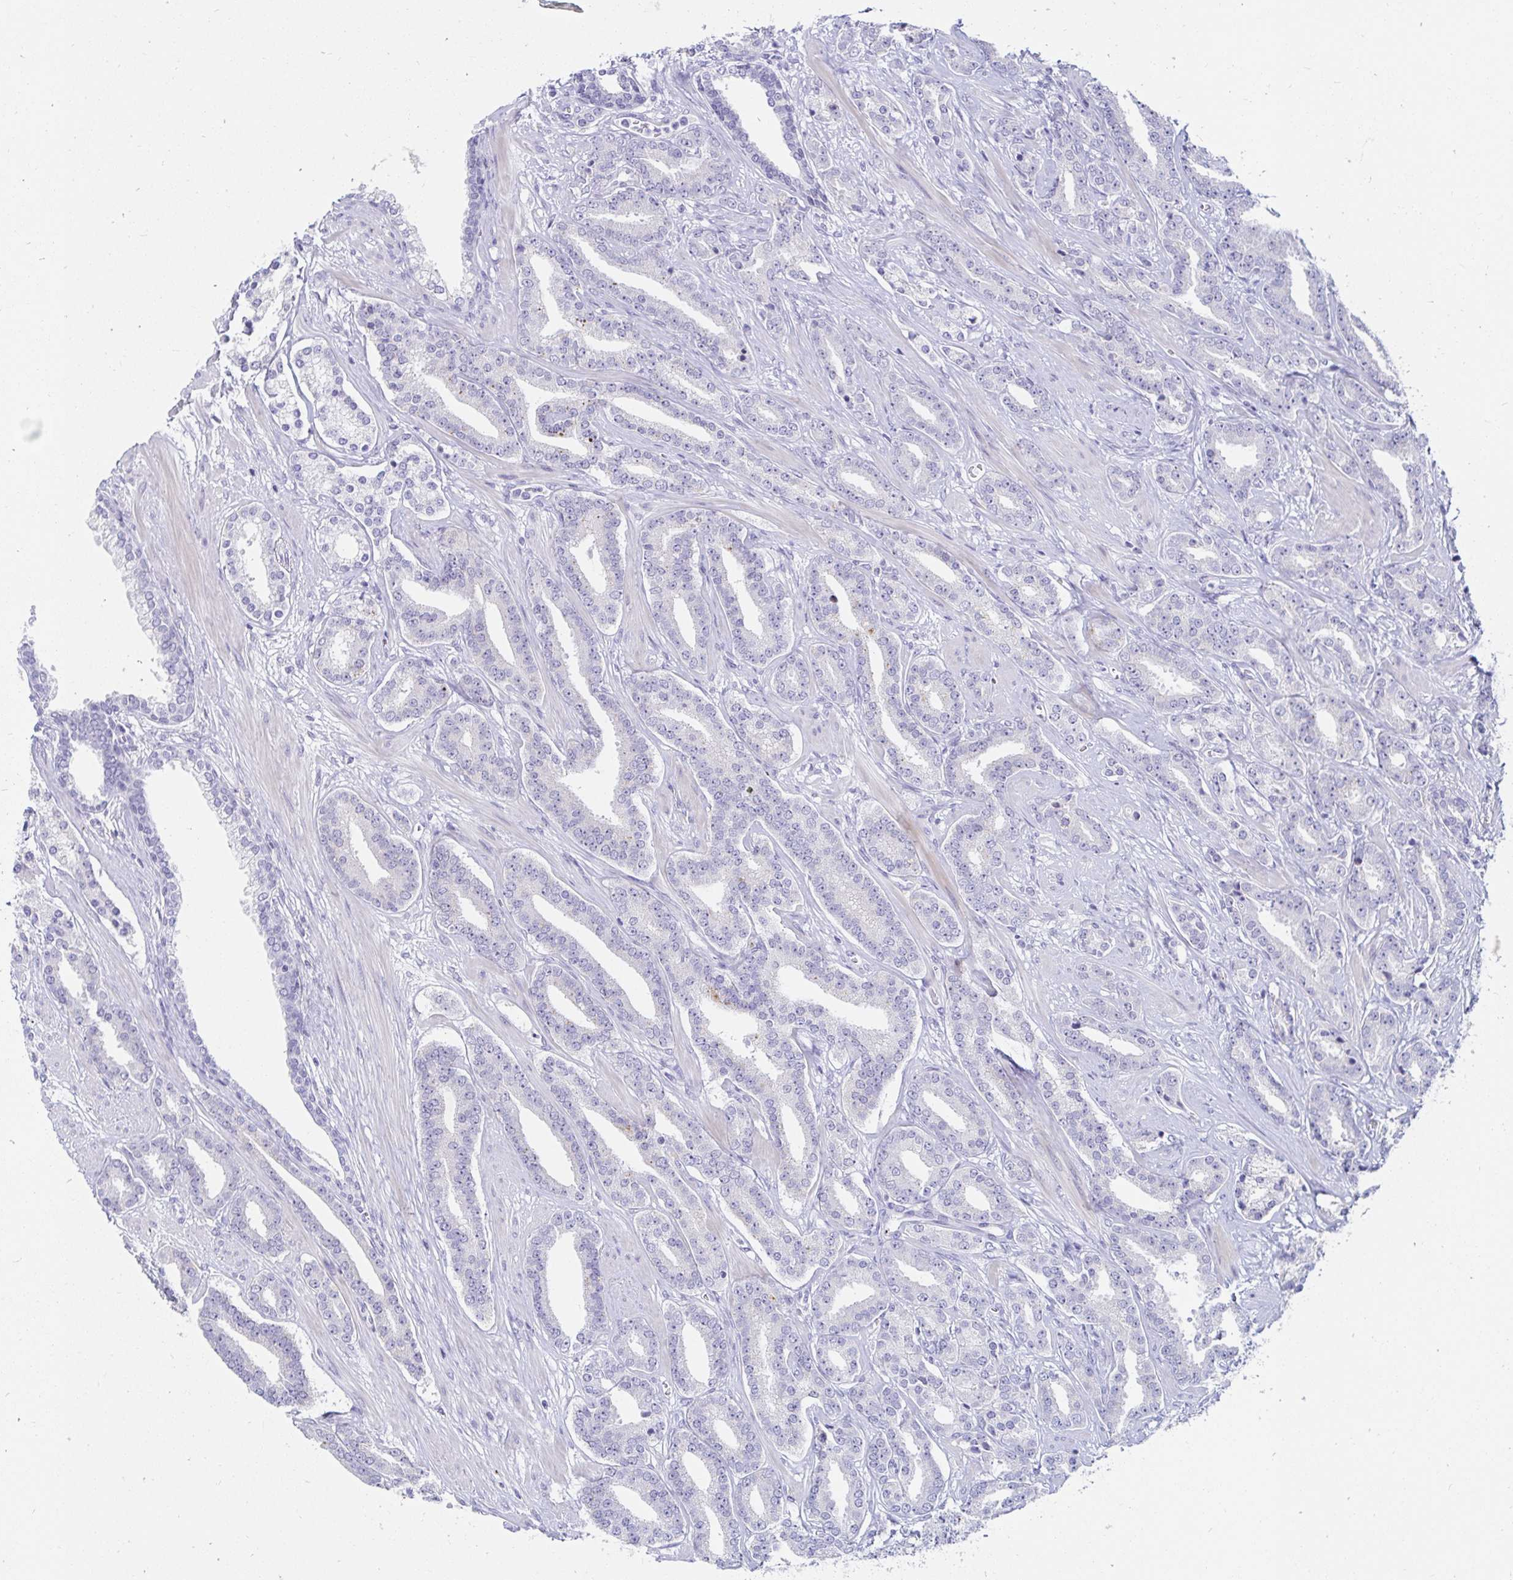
{"staining": {"intensity": "negative", "quantity": "none", "location": "none"}, "tissue": "prostate cancer", "cell_type": "Tumor cells", "image_type": "cancer", "snomed": [{"axis": "morphology", "description": "Adenocarcinoma, High grade"}, {"axis": "topography", "description": "Prostate"}], "caption": "High magnification brightfield microscopy of prostate cancer (adenocarcinoma (high-grade)) stained with DAB (3,3'-diaminobenzidine) (brown) and counterstained with hematoxylin (blue): tumor cells show no significant expression. (DAB (3,3'-diaminobenzidine) IHC visualized using brightfield microscopy, high magnification).", "gene": "OR10K1", "patient": {"sex": "male", "age": 60}}